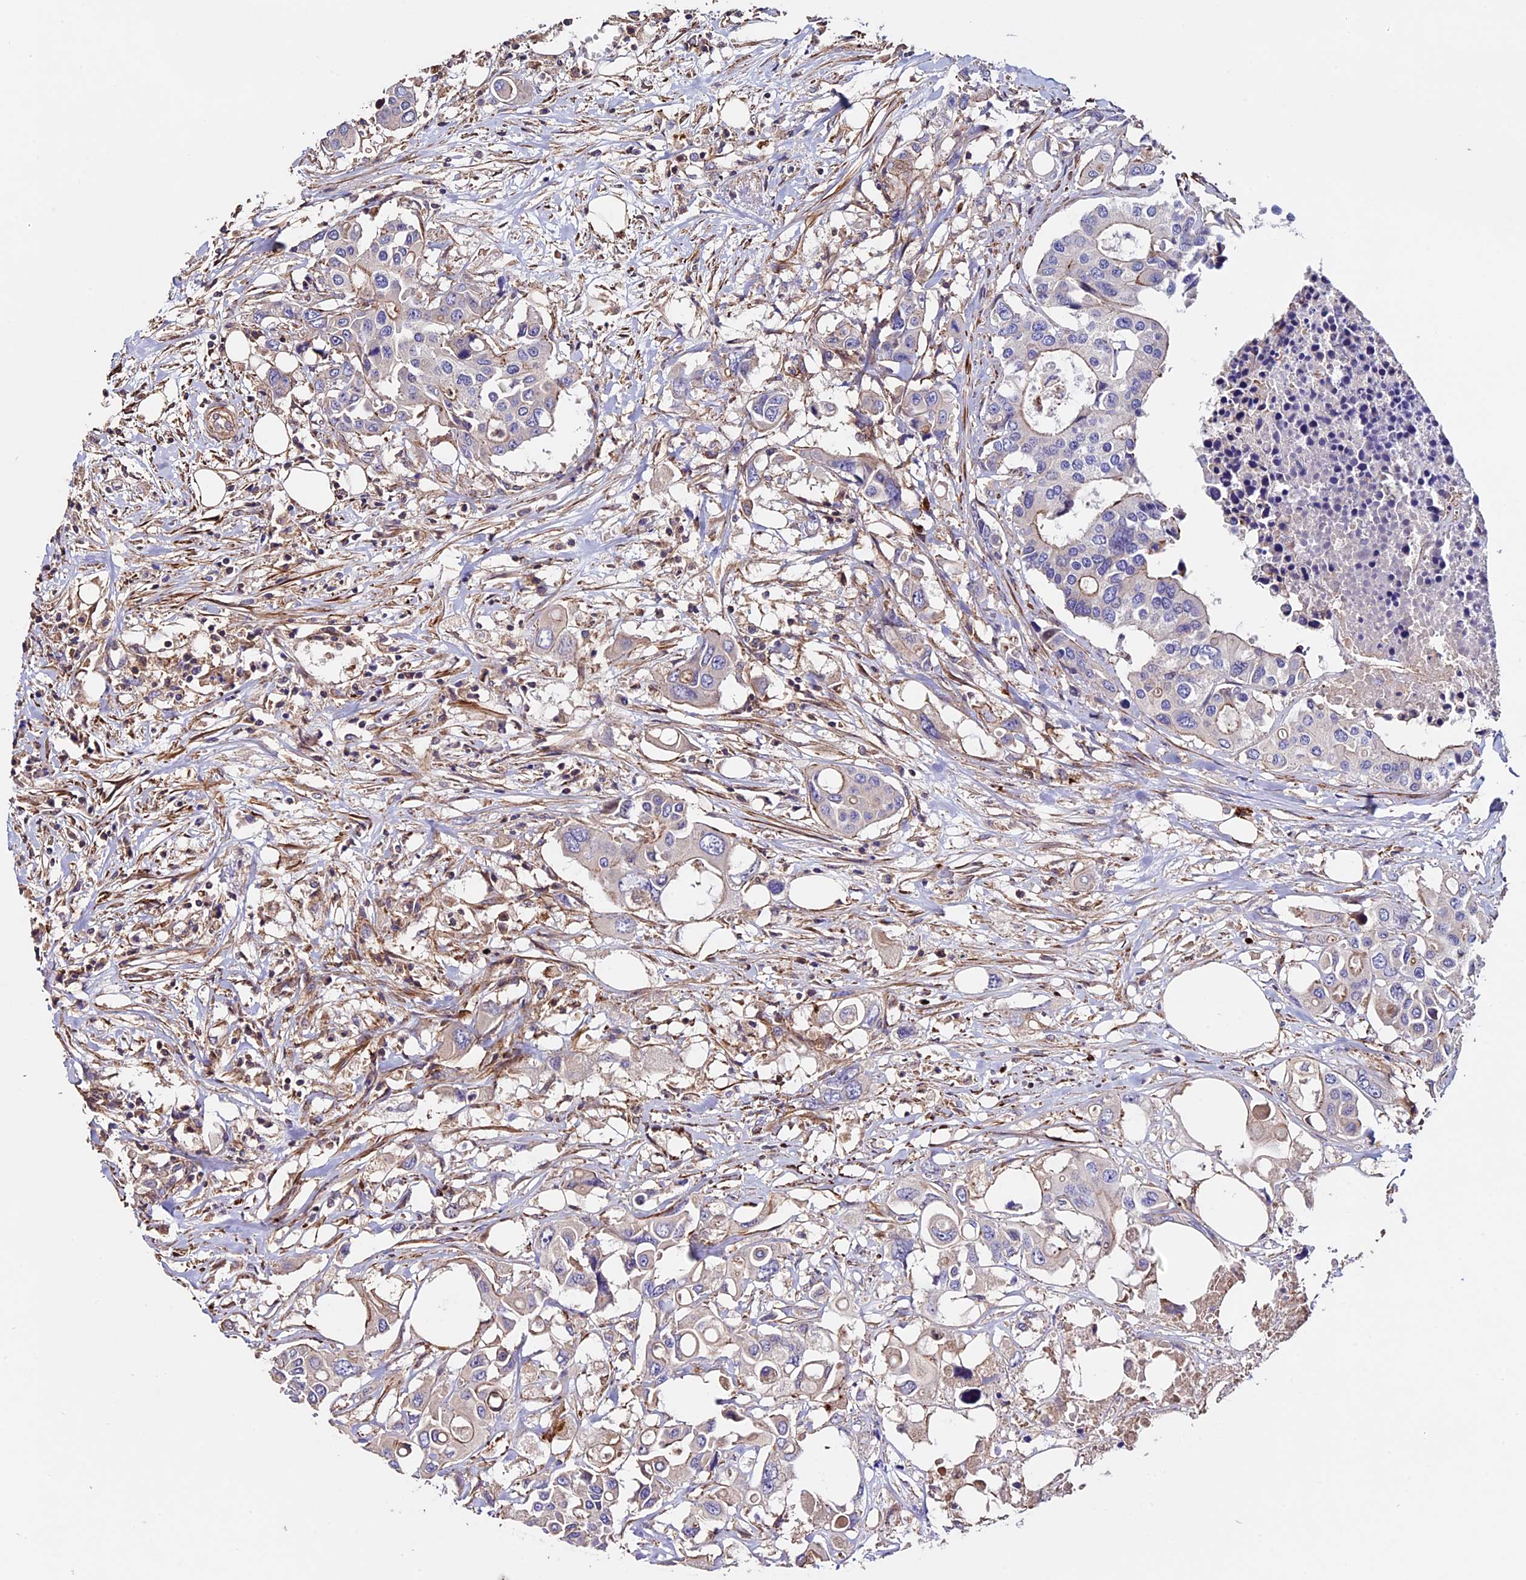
{"staining": {"intensity": "weak", "quantity": "<25%", "location": "cytoplasmic/membranous"}, "tissue": "colorectal cancer", "cell_type": "Tumor cells", "image_type": "cancer", "snomed": [{"axis": "morphology", "description": "Adenocarcinoma, NOS"}, {"axis": "topography", "description": "Colon"}], "caption": "Tumor cells show no significant positivity in adenocarcinoma (colorectal). (DAB immunohistochemistry with hematoxylin counter stain).", "gene": "EVA1B", "patient": {"sex": "male", "age": 77}}